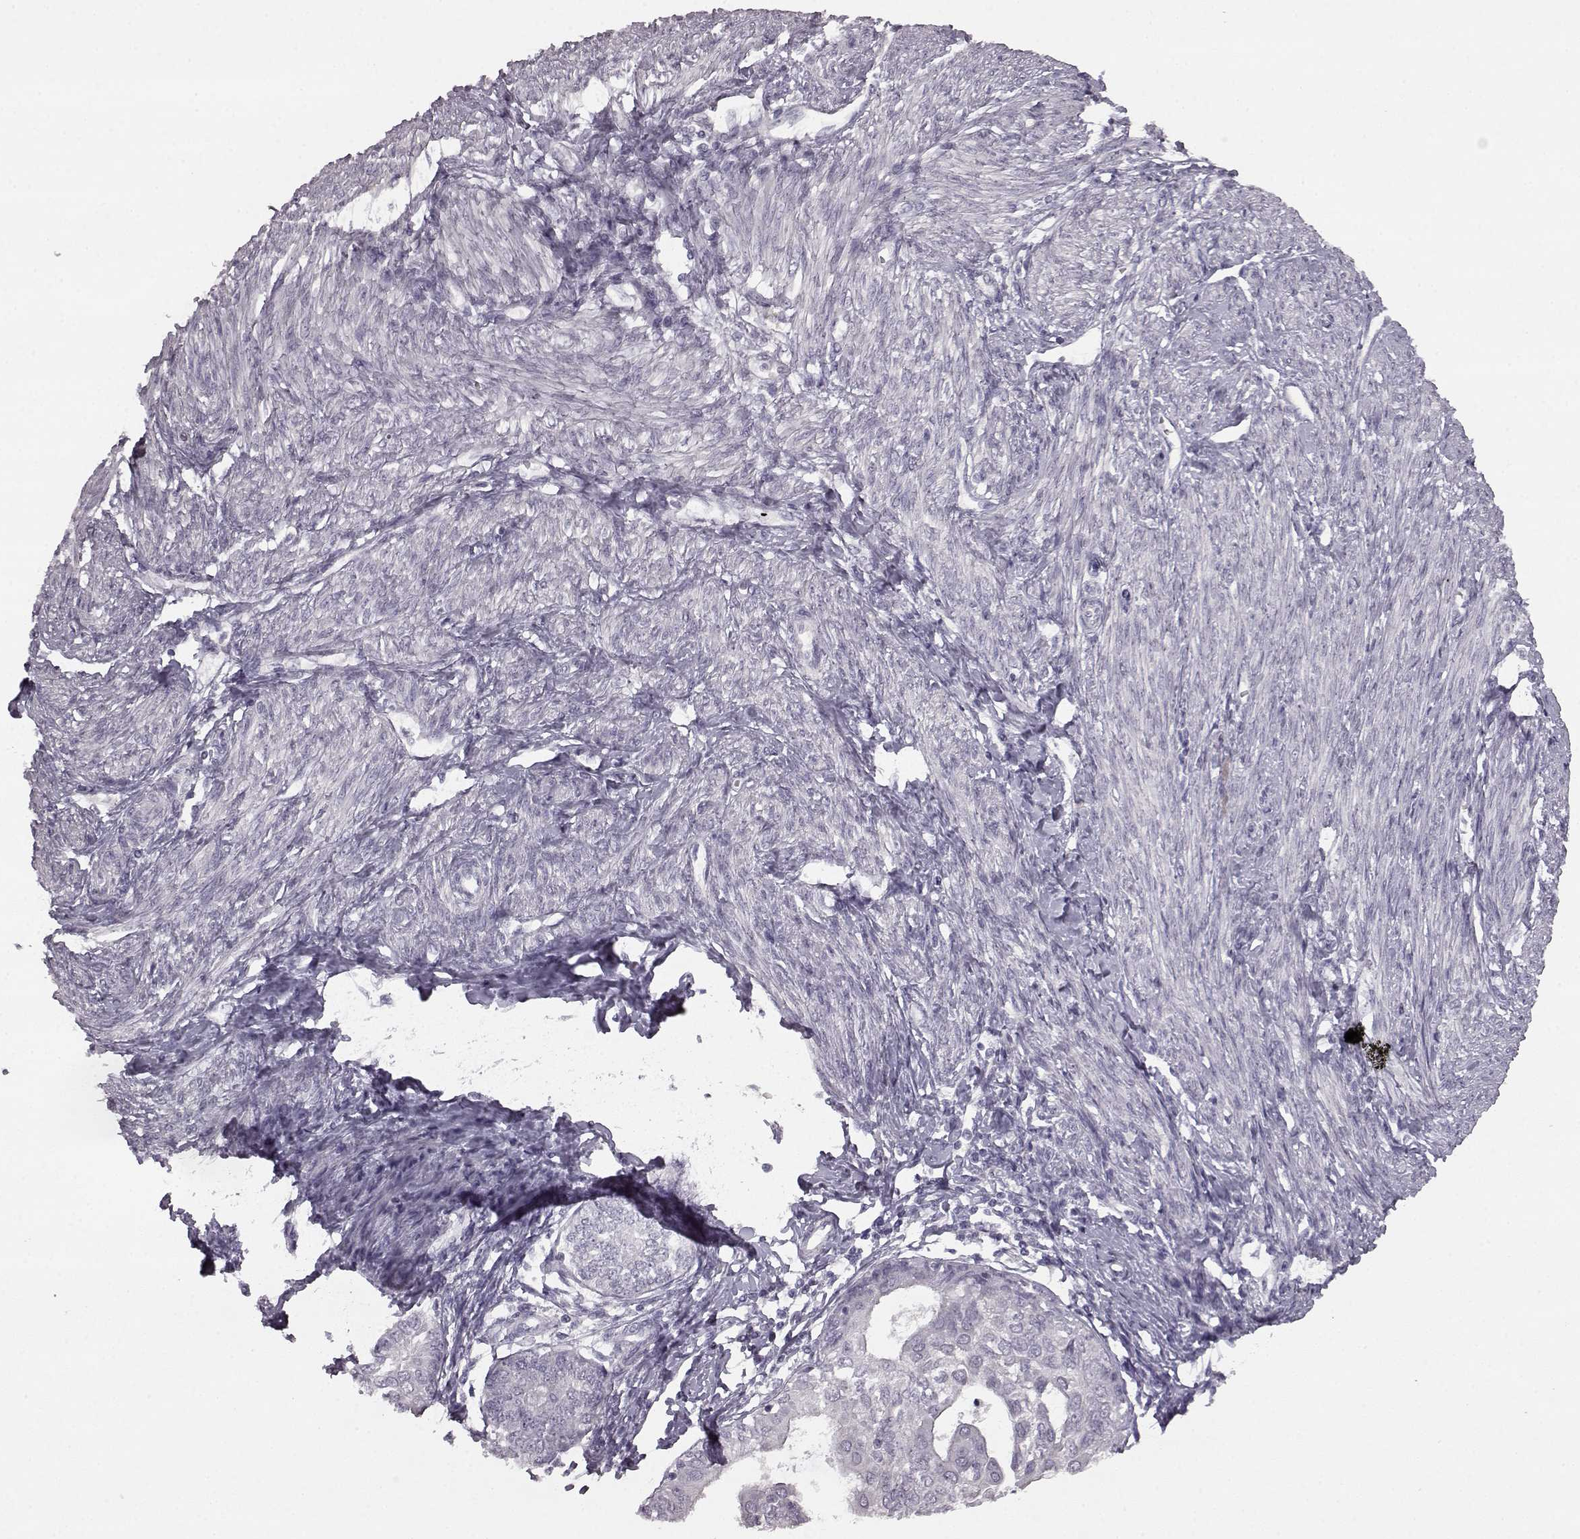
{"staining": {"intensity": "negative", "quantity": "none", "location": "none"}, "tissue": "endometrial cancer", "cell_type": "Tumor cells", "image_type": "cancer", "snomed": [{"axis": "morphology", "description": "Adenocarcinoma, NOS"}, {"axis": "topography", "description": "Endometrium"}], "caption": "Immunohistochemistry of adenocarcinoma (endometrial) demonstrates no positivity in tumor cells.", "gene": "LHB", "patient": {"sex": "female", "age": 68}}